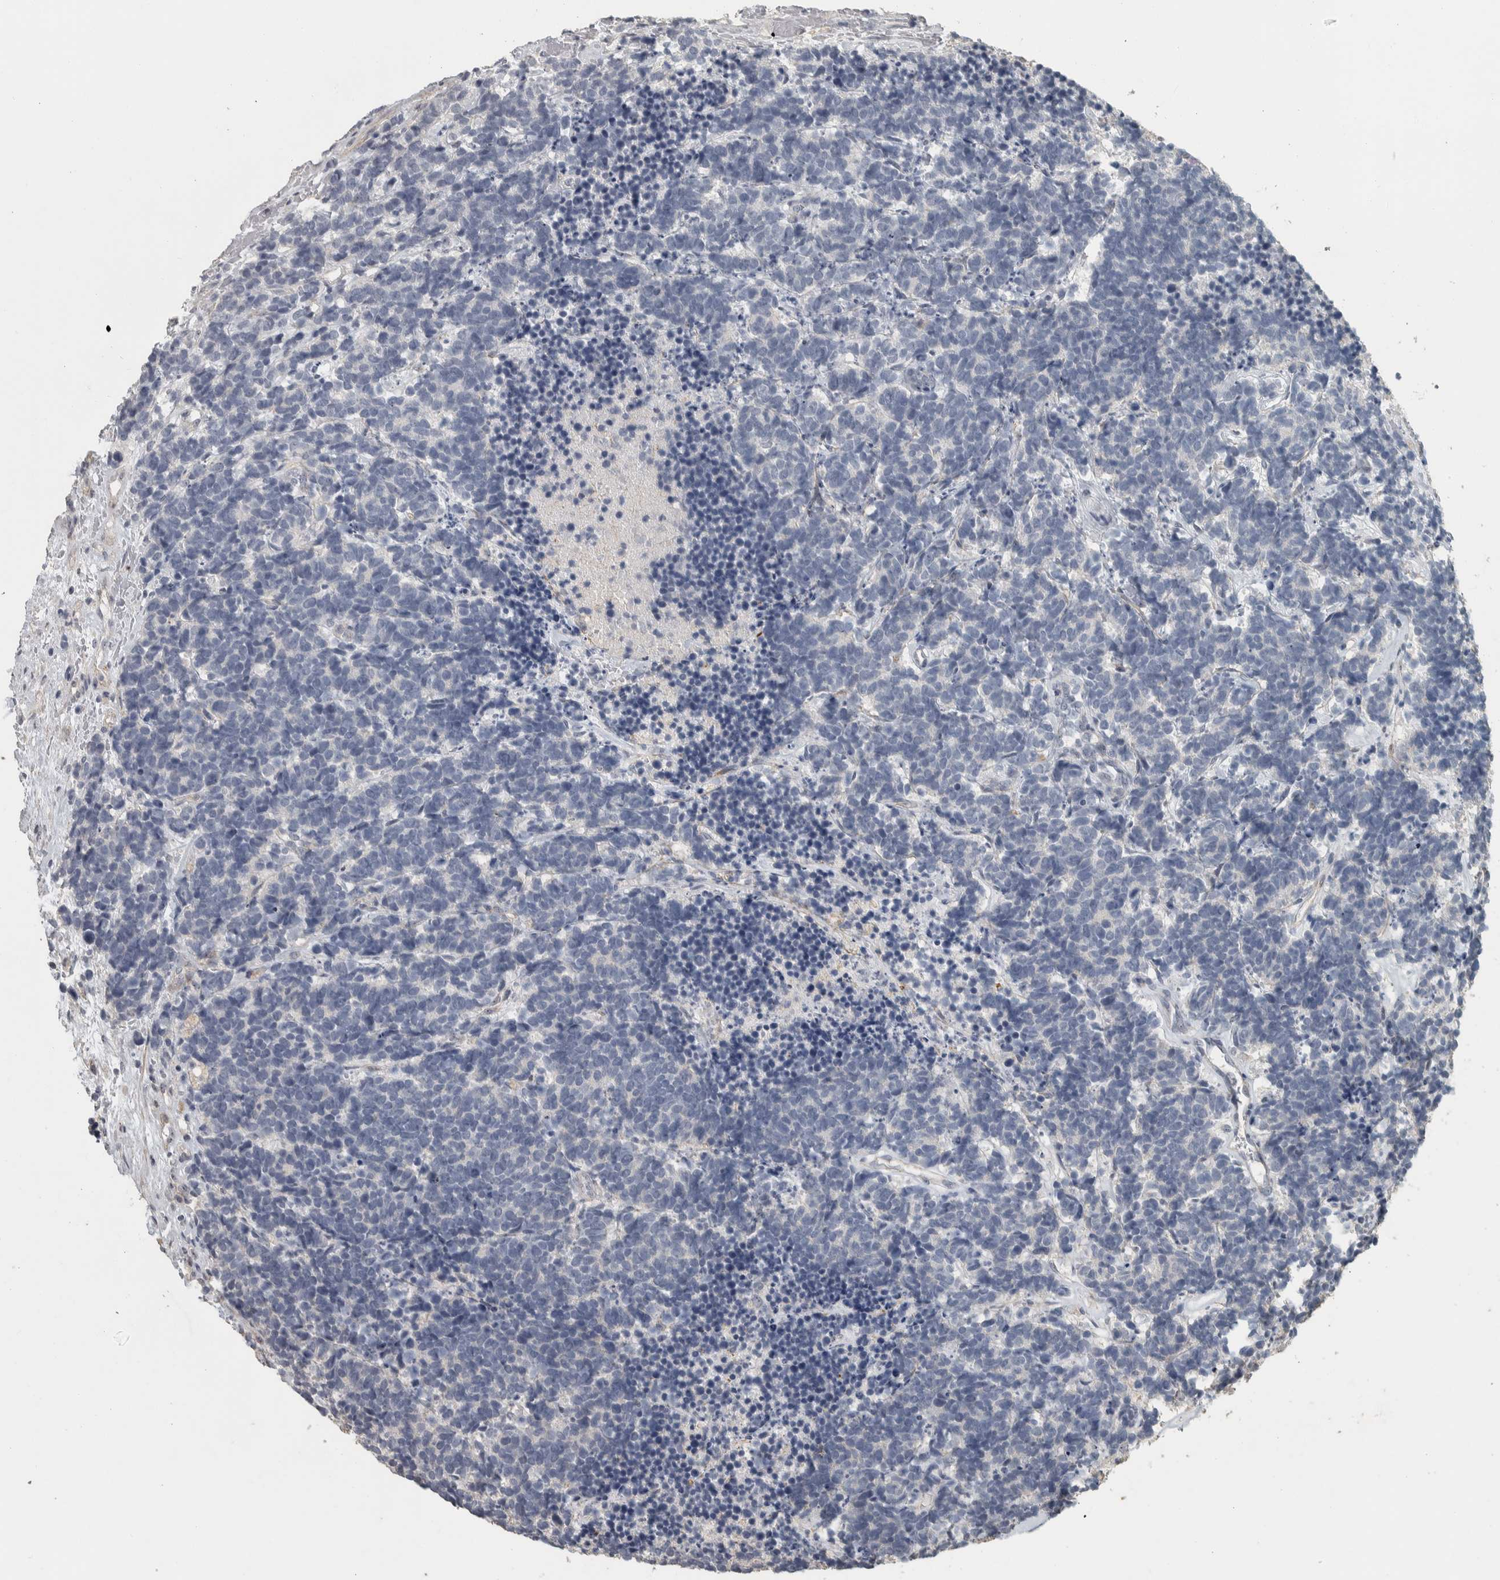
{"staining": {"intensity": "negative", "quantity": "none", "location": "none"}, "tissue": "carcinoid", "cell_type": "Tumor cells", "image_type": "cancer", "snomed": [{"axis": "morphology", "description": "Carcinoma, NOS"}, {"axis": "morphology", "description": "Carcinoid, malignant, NOS"}, {"axis": "topography", "description": "Urinary bladder"}], "caption": "Protein analysis of carcinoid displays no significant expression in tumor cells. (IHC, brightfield microscopy, high magnification).", "gene": "DCAF10", "patient": {"sex": "male", "age": 57}}